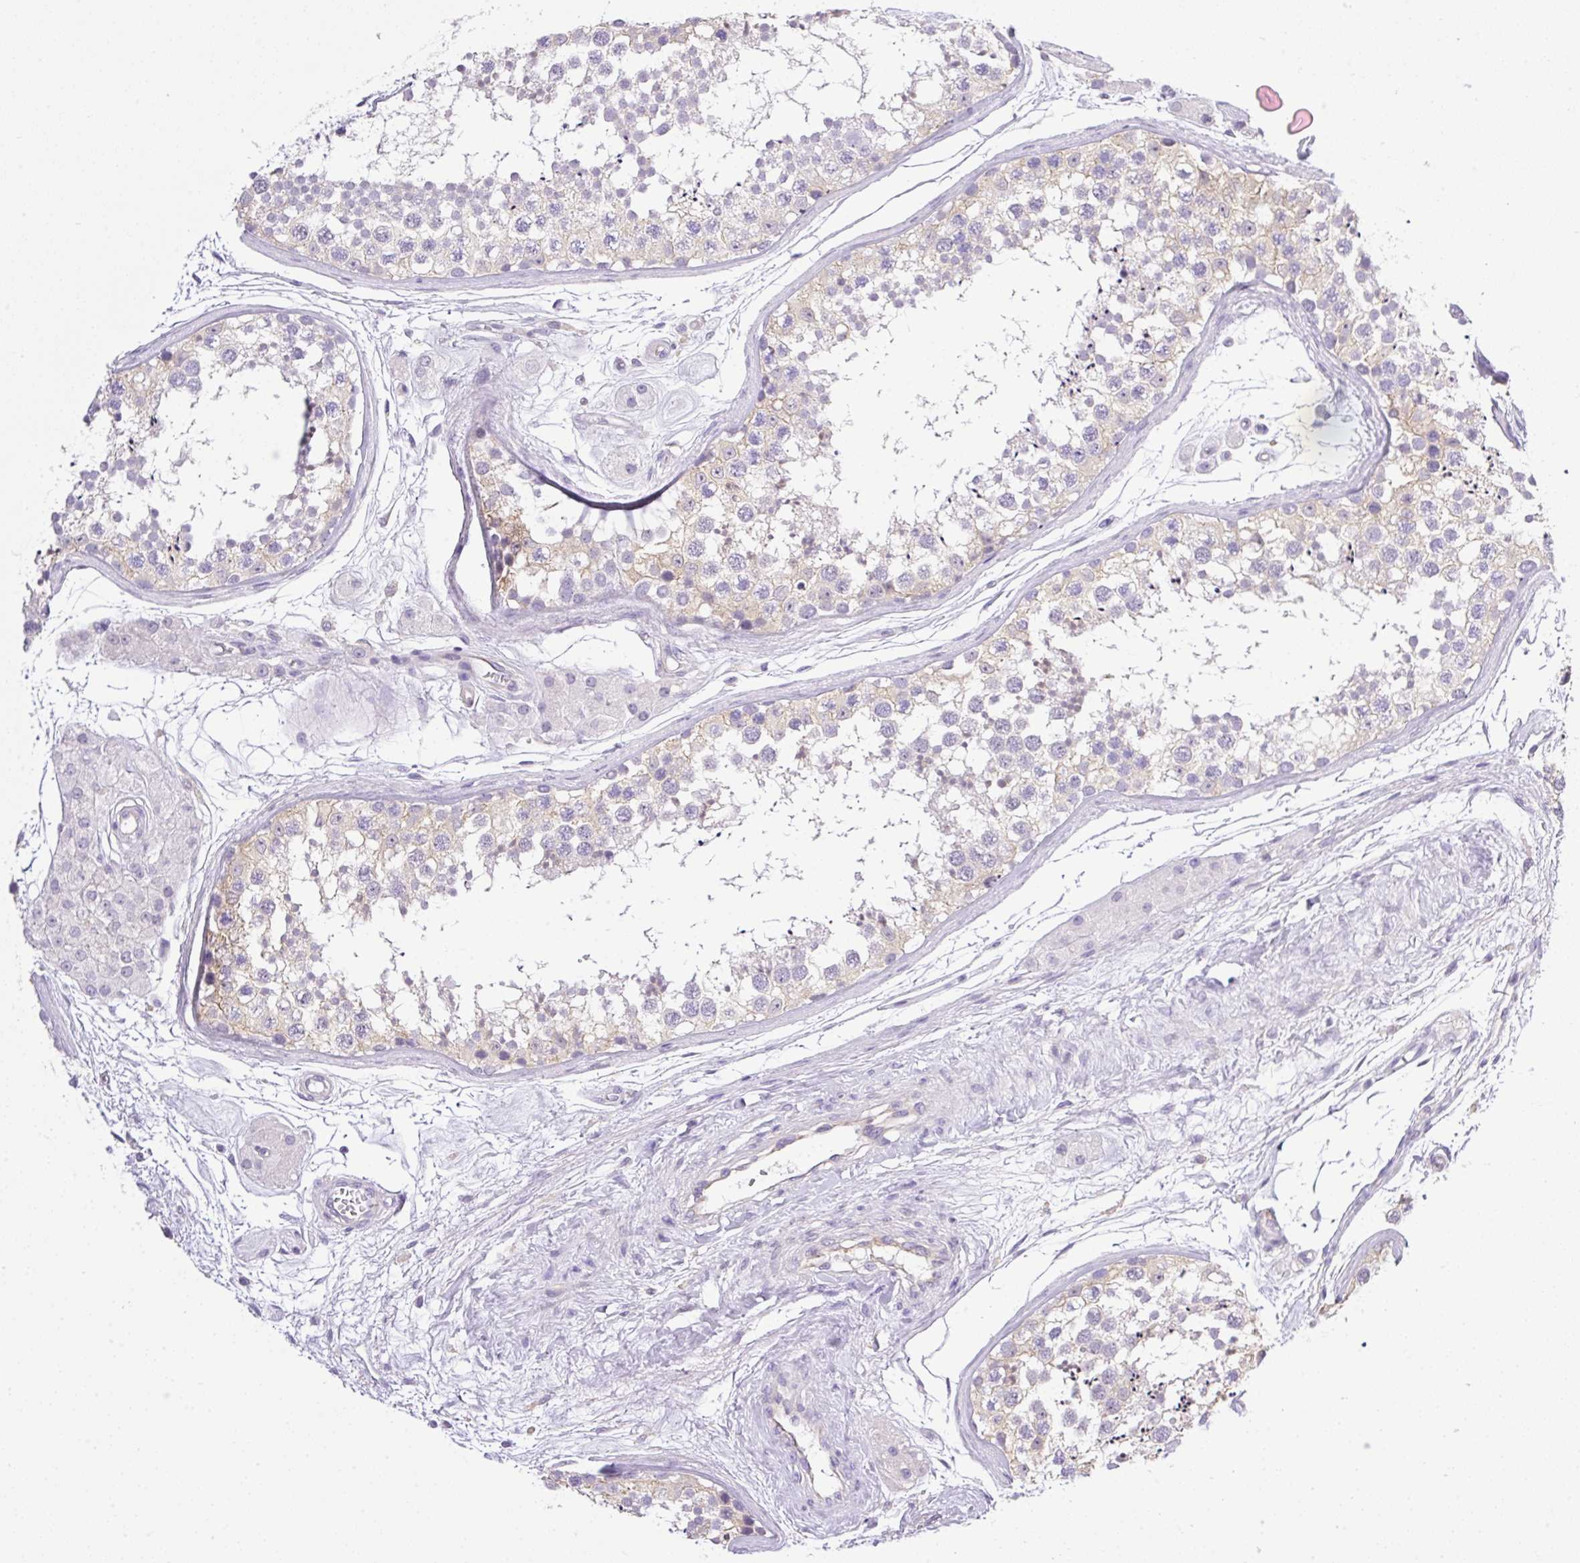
{"staining": {"intensity": "moderate", "quantity": "25%-75%", "location": "cytoplasmic/membranous"}, "tissue": "testis", "cell_type": "Cells in seminiferous ducts", "image_type": "normal", "snomed": [{"axis": "morphology", "description": "Normal tissue, NOS"}, {"axis": "topography", "description": "Testis"}], "caption": "Approximately 25%-75% of cells in seminiferous ducts in normal testis reveal moderate cytoplasmic/membranous protein staining as visualized by brown immunohistochemical staining.", "gene": "CAMK2A", "patient": {"sex": "male", "age": 56}}